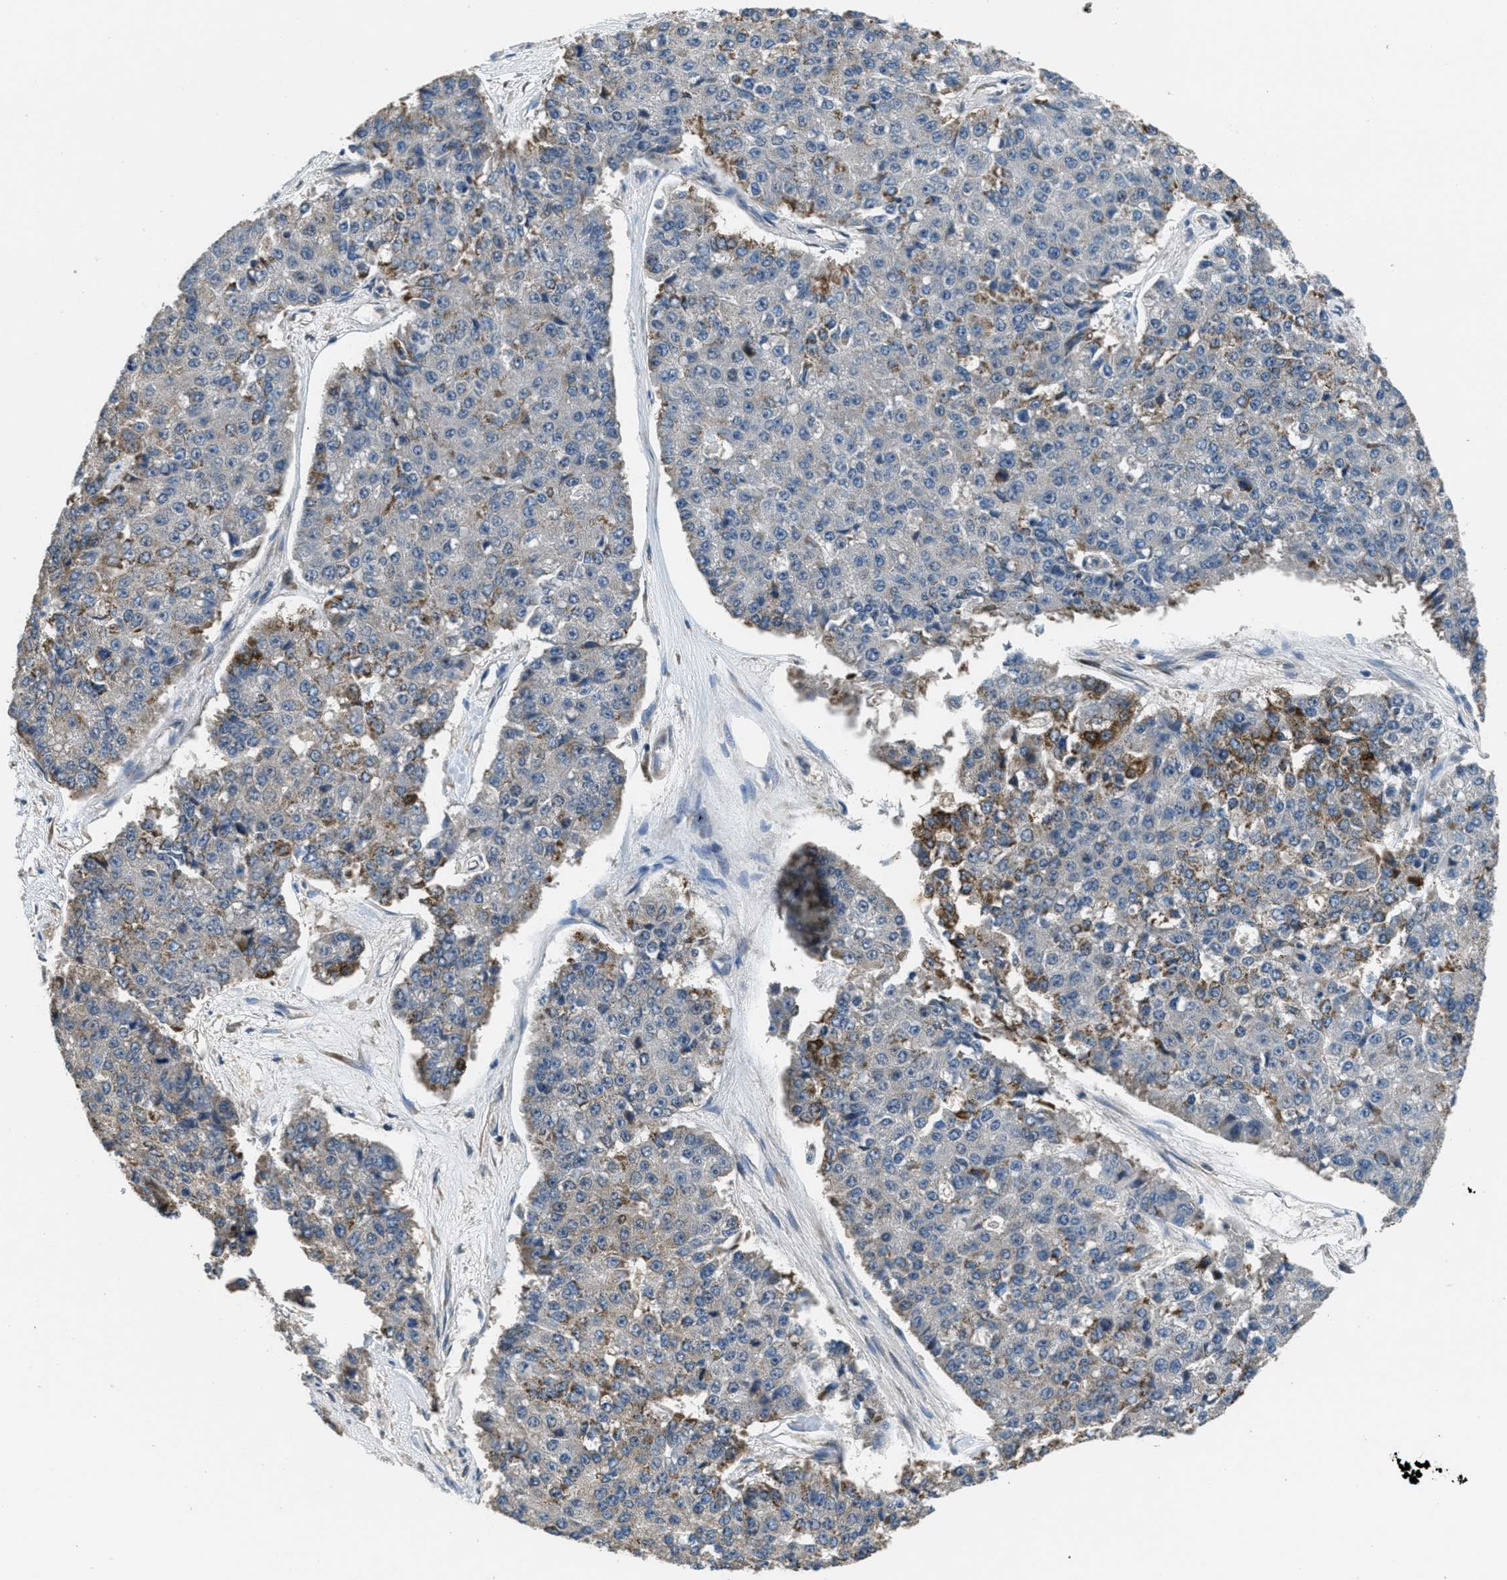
{"staining": {"intensity": "moderate", "quantity": "<25%", "location": "cytoplasmic/membranous"}, "tissue": "pancreatic cancer", "cell_type": "Tumor cells", "image_type": "cancer", "snomed": [{"axis": "morphology", "description": "Adenocarcinoma, NOS"}, {"axis": "topography", "description": "Pancreas"}], "caption": "This is an image of immunohistochemistry (IHC) staining of adenocarcinoma (pancreatic), which shows moderate positivity in the cytoplasmic/membranous of tumor cells.", "gene": "NAT1", "patient": {"sex": "male", "age": 50}}